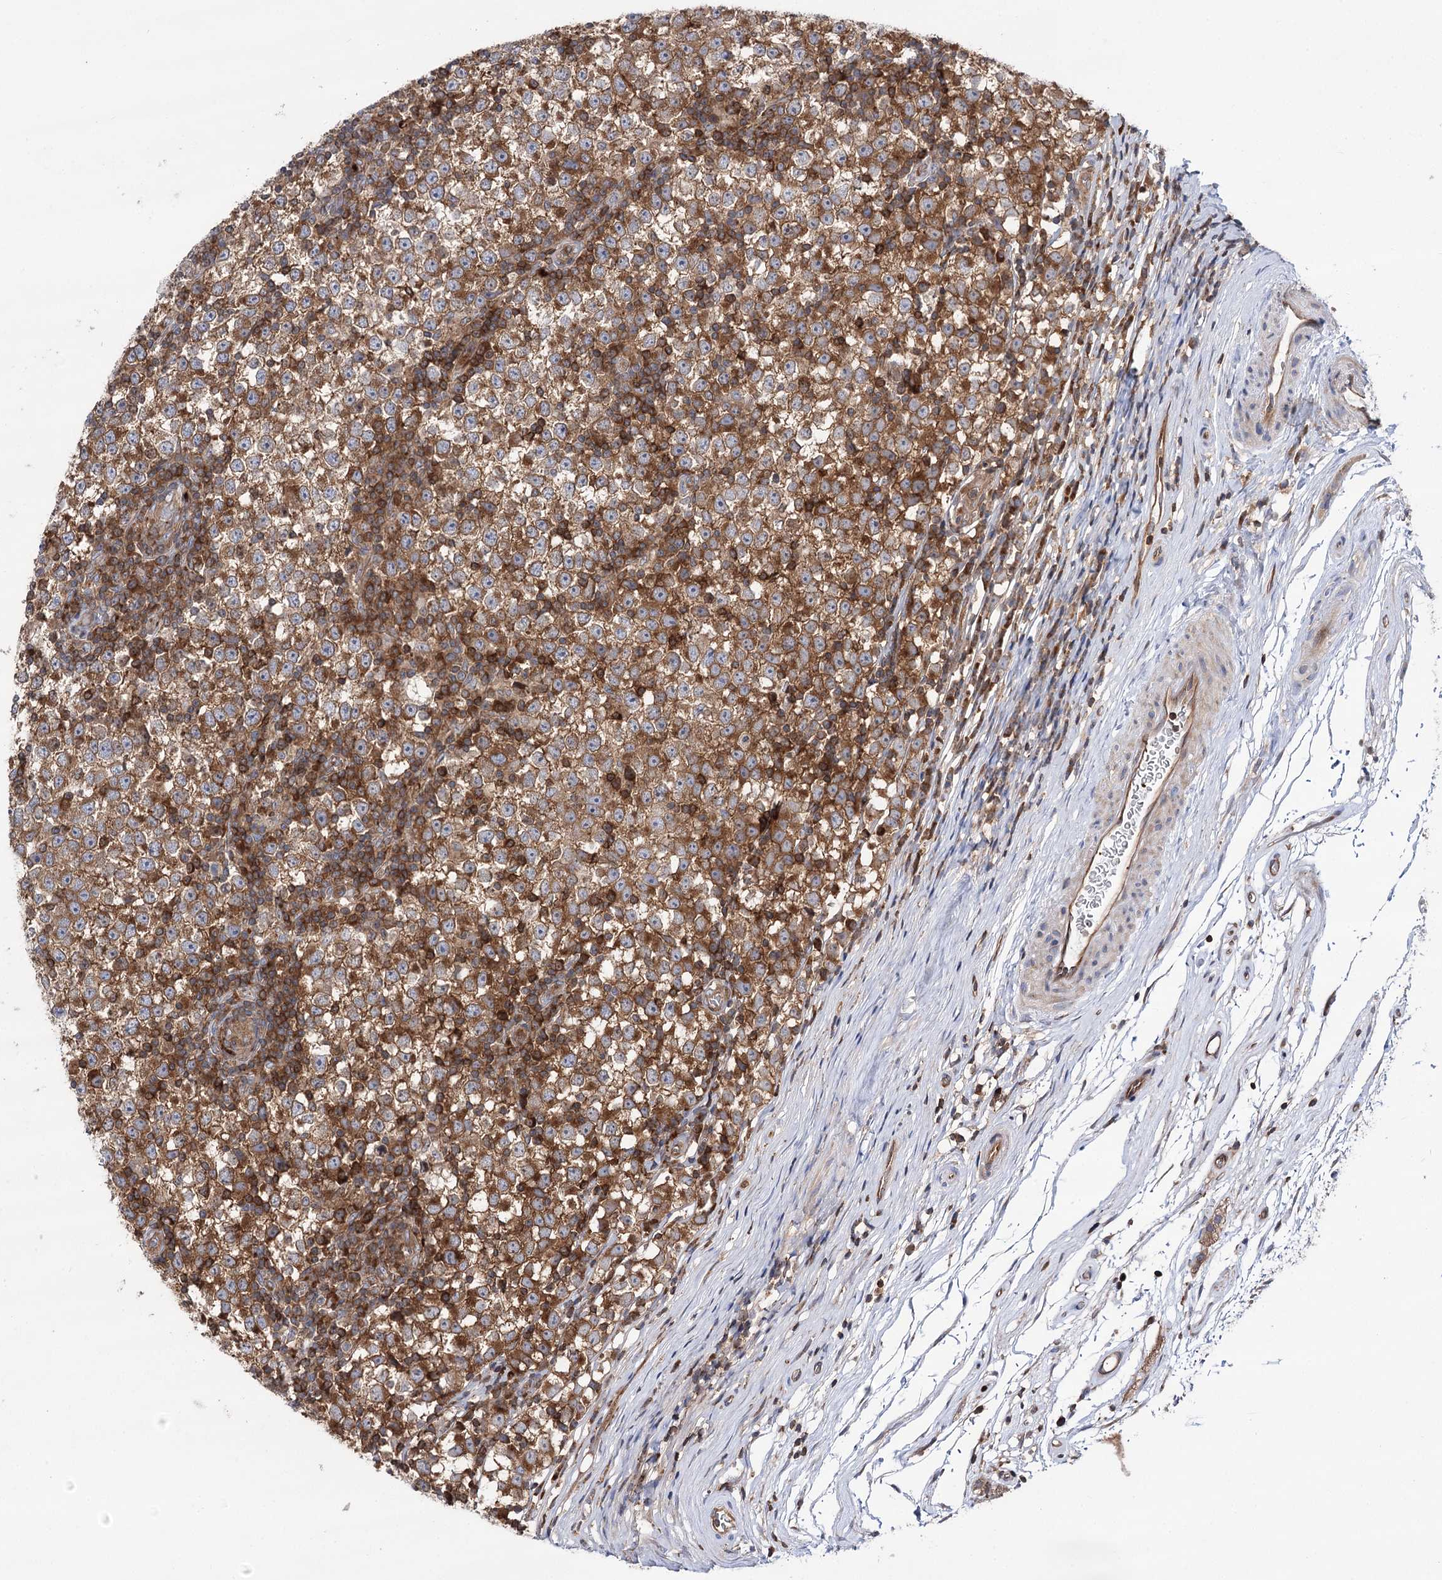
{"staining": {"intensity": "moderate", "quantity": ">75%", "location": "cytoplasmic/membranous"}, "tissue": "testis cancer", "cell_type": "Tumor cells", "image_type": "cancer", "snomed": [{"axis": "morphology", "description": "Seminoma, NOS"}, {"axis": "topography", "description": "Testis"}], "caption": "Immunohistochemical staining of human testis seminoma shows medium levels of moderate cytoplasmic/membranous protein expression in approximately >75% of tumor cells.", "gene": "VPS37B", "patient": {"sex": "male", "age": 65}}